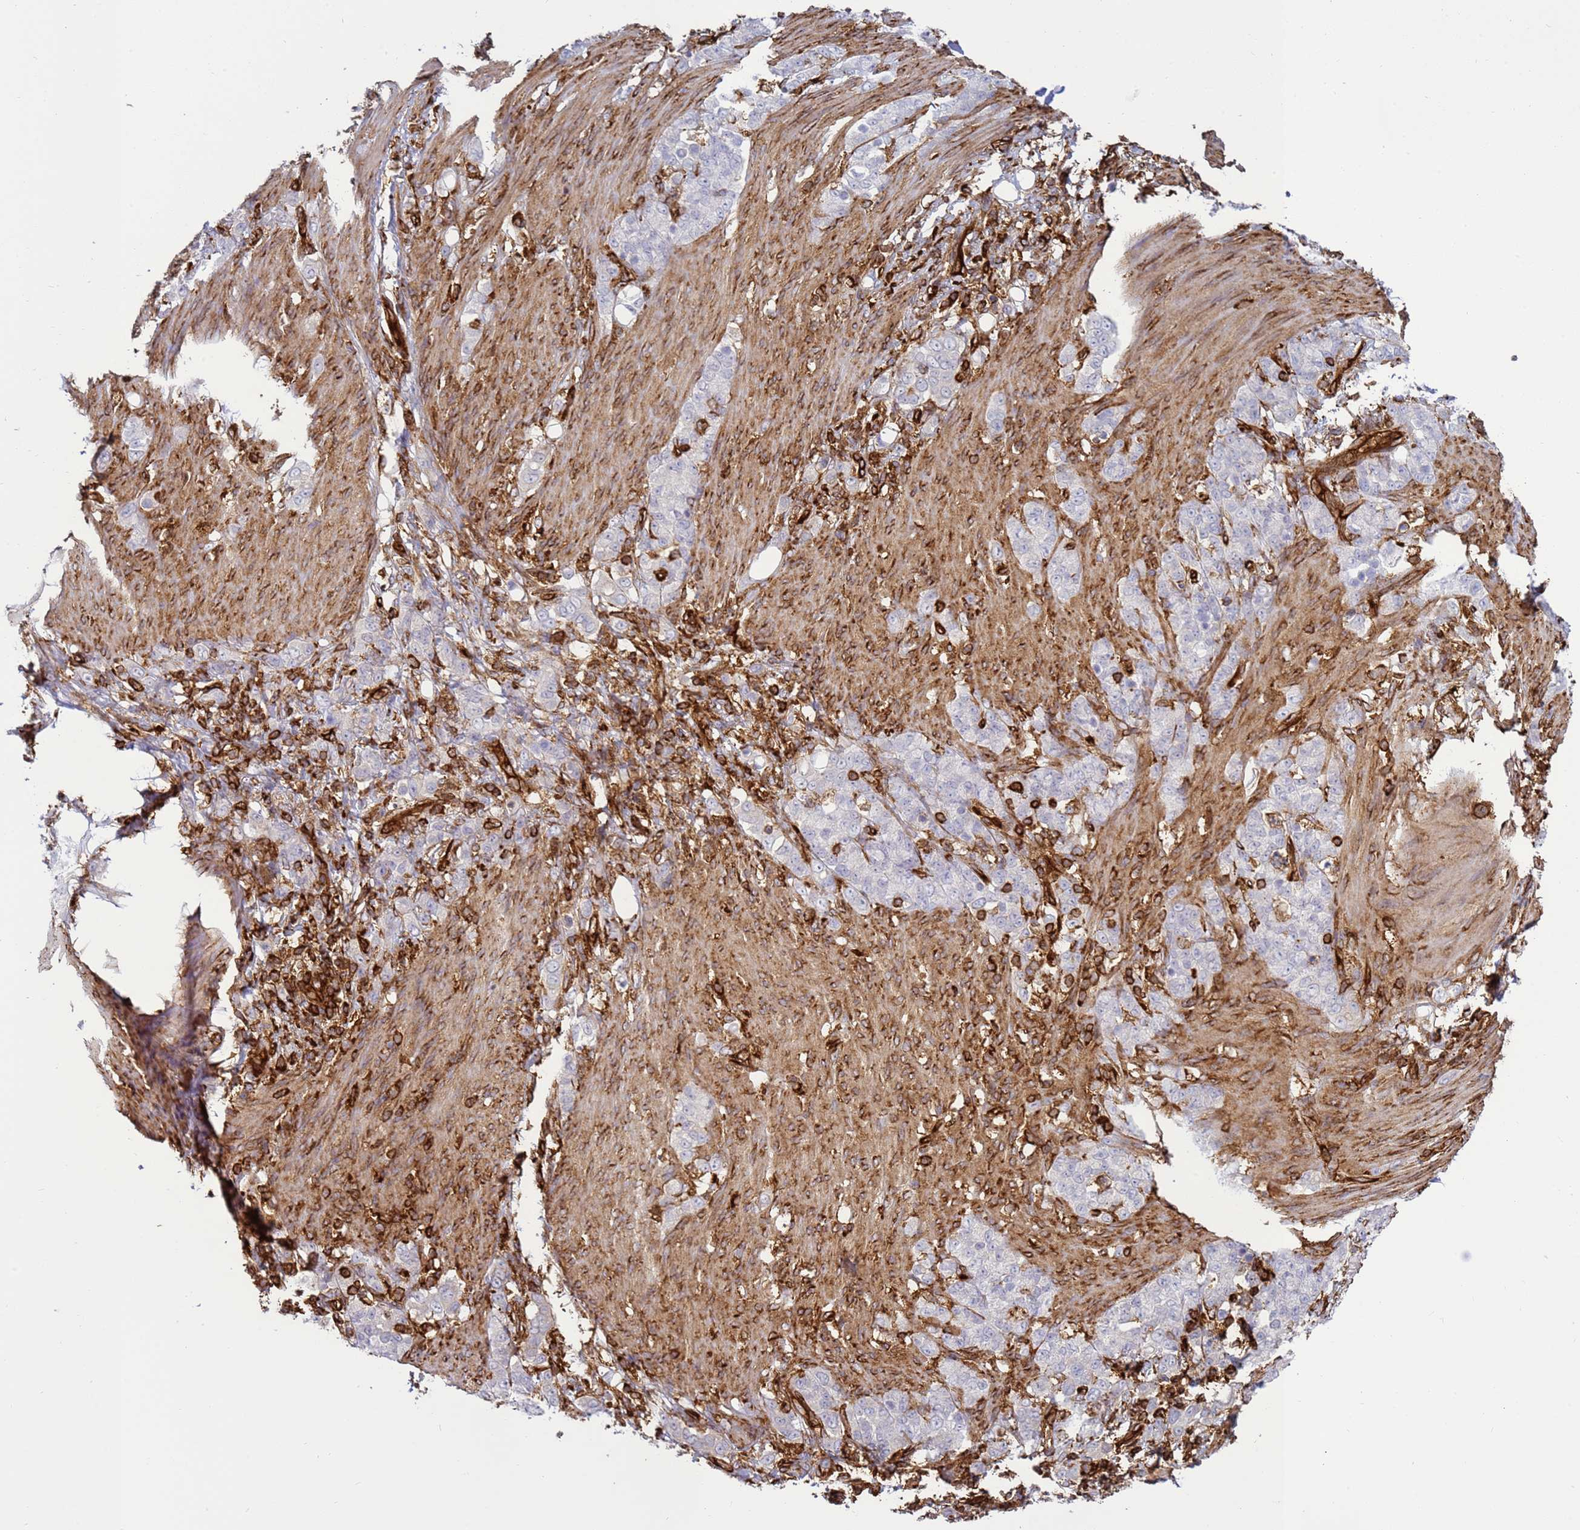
{"staining": {"intensity": "negative", "quantity": "none", "location": "none"}, "tissue": "stomach cancer", "cell_type": "Tumor cells", "image_type": "cancer", "snomed": [{"axis": "morphology", "description": "Adenocarcinoma, NOS"}, {"axis": "topography", "description": "Stomach"}], "caption": "An IHC micrograph of adenocarcinoma (stomach) is shown. There is no staining in tumor cells of adenocarcinoma (stomach). (DAB immunohistochemistry with hematoxylin counter stain).", "gene": "ZBTB8OS", "patient": {"sex": "female", "age": 79}}